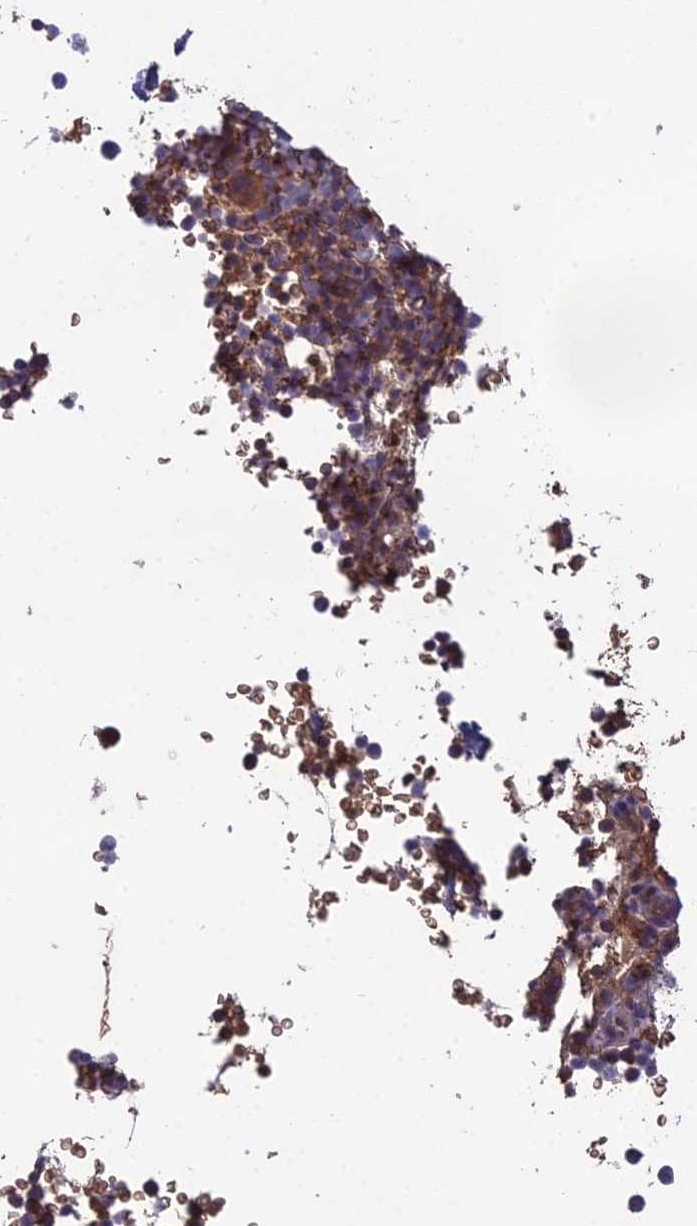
{"staining": {"intensity": "moderate", "quantity": "25%-75%", "location": "cytoplasmic/membranous"}, "tissue": "bone marrow", "cell_type": "Hematopoietic cells", "image_type": "normal", "snomed": [{"axis": "morphology", "description": "Normal tissue, NOS"}, {"axis": "topography", "description": "Bone marrow"}], "caption": "This histopathology image reveals IHC staining of normal human bone marrow, with medium moderate cytoplasmic/membranous staining in about 25%-75% of hematopoietic cells.", "gene": "GALR2", "patient": {"sex": "male", "age": 58}}